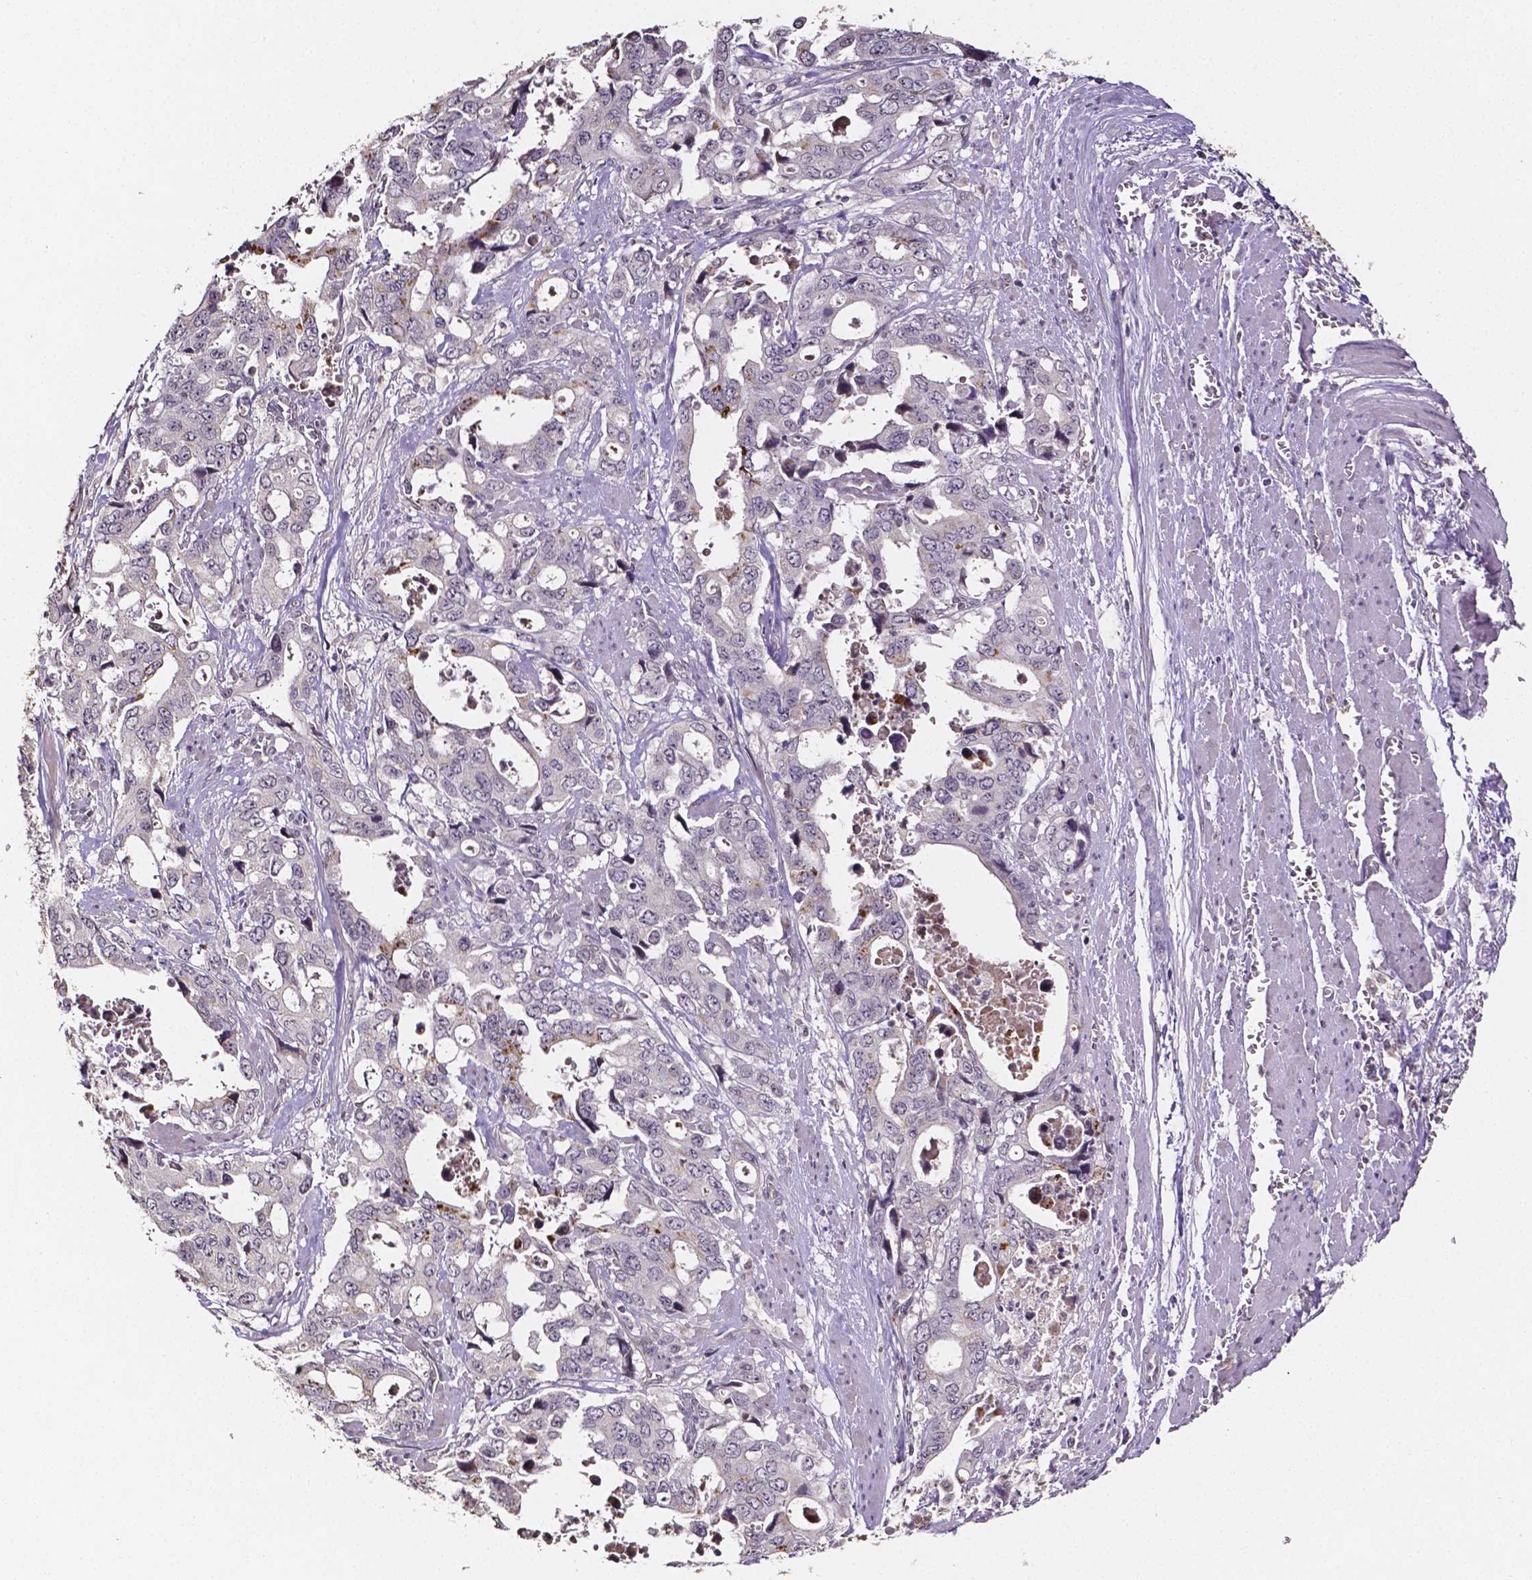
{"staining": {"intensity": "negative", "quantity": "none", "location": "none"}, "tissue": "stomach cancer", "cell_type": "Tumor cells", "image_type": "cancer", "snomed": [{"axis": "morphology", "description": "Adenocarcinoma, NOS"}, {"axis": "topography", "description": "Stomach, upper"}], "caption": "Immunohistochemistry (IHC) histopathology image of human adenocarcinoma (stomach) stained for a protein (brown), which exhibits no staining in tumor cells. (Immunohistochemistry (IHC), brightfield microscopy, high magnification).", "gene": "NRGN", "patient": {"sex": "male", "age": 74}}